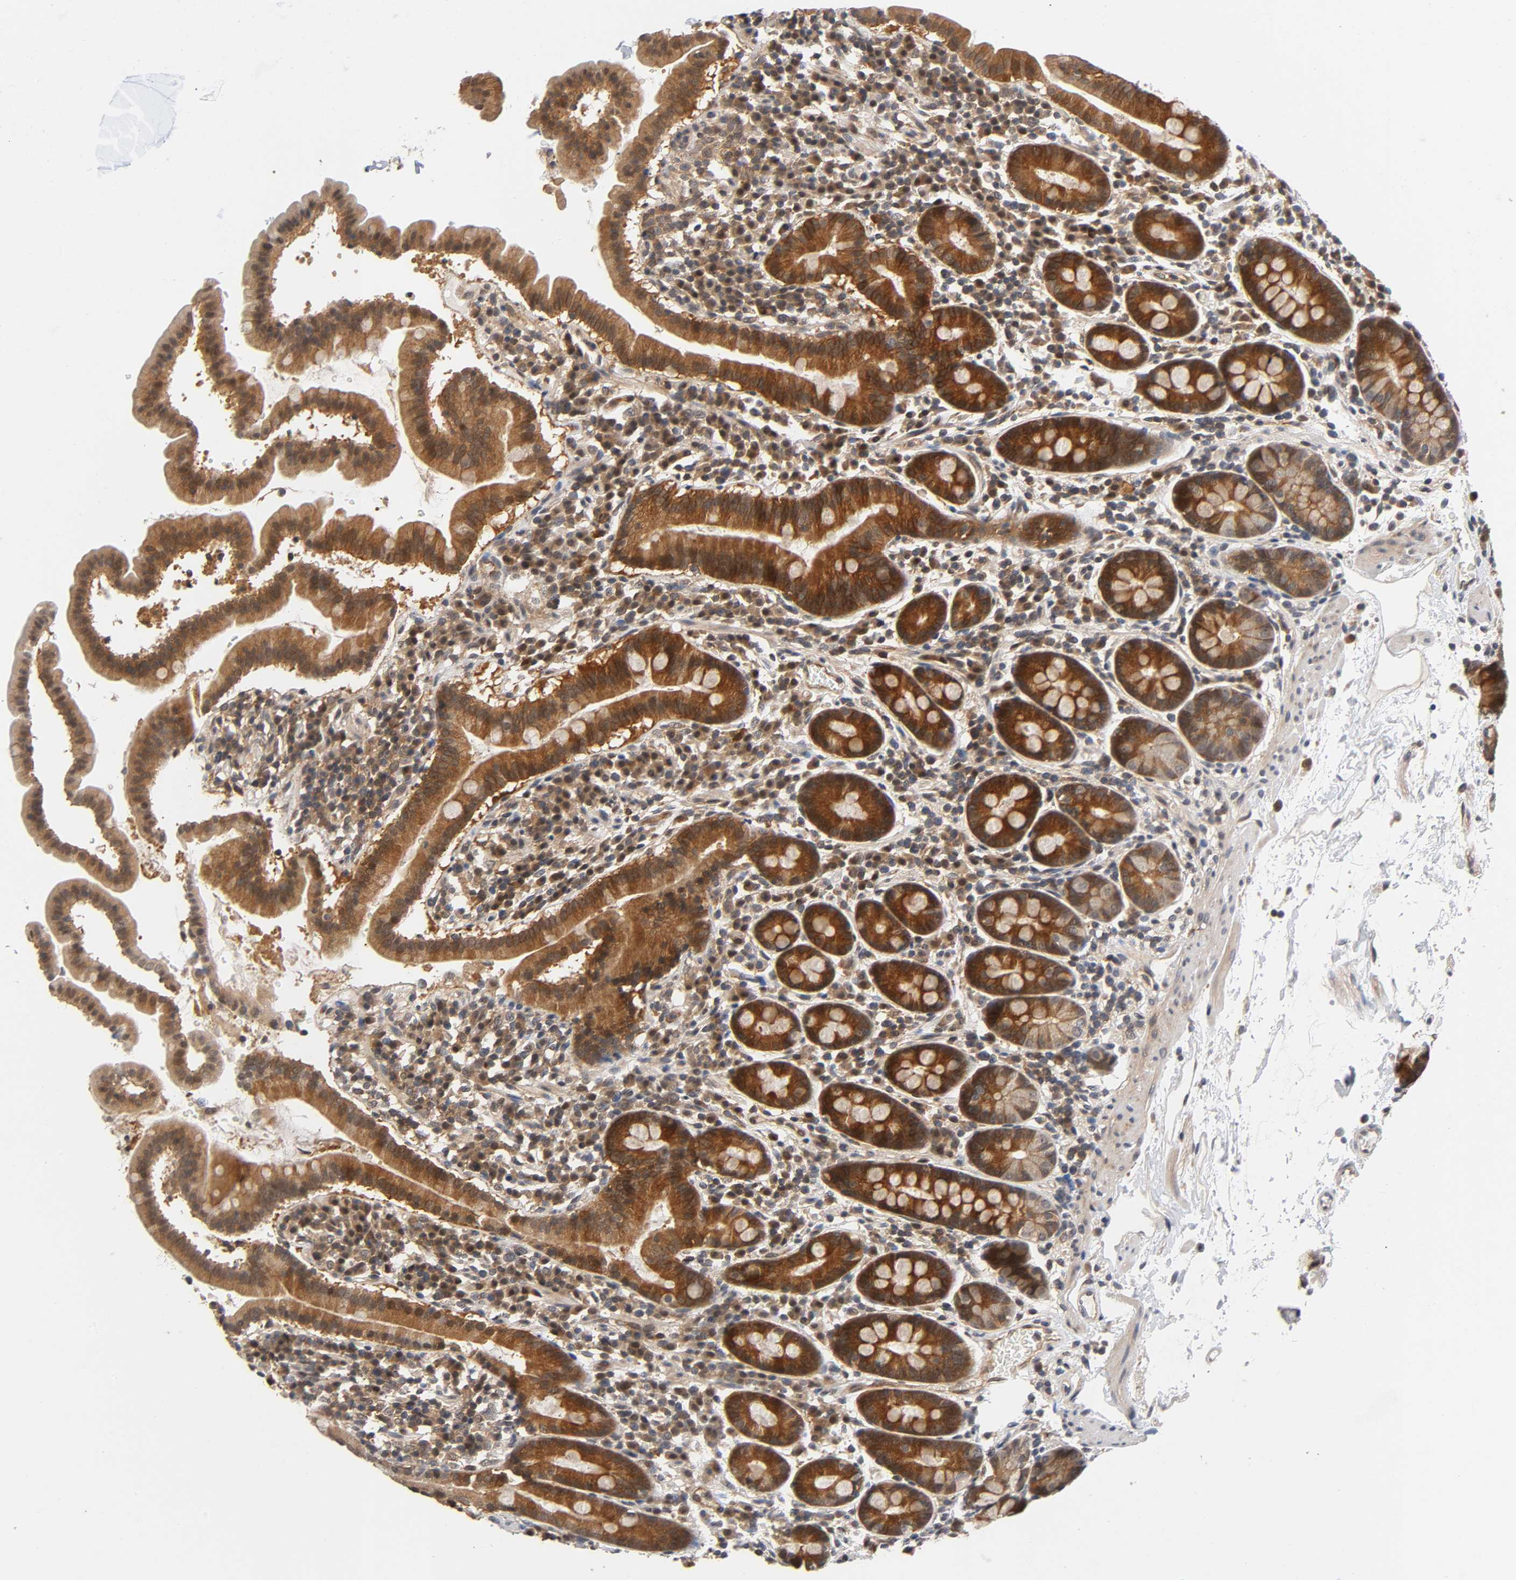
{"staining": {"intensity": "strong", "quantity": ">75%", "location": "cytoplasmic/membranous"}, "tissue": "duodenum", "cell_type": "Glandular cells", "image_type": "normal", "snomed": [{"axis": "morphology", "description": "Normal tissue, NOS"}, {"axis": "topography", "description": "Duodenum"}], "caption": "Immunohistochemistry (DAB) staining of normal duodenum displays strong cytoplasmic/membranous protein positivity in about >75% of glandular cells.", "gene": "PRKAB1", "patient": {"sex": "male", "age": 50}}